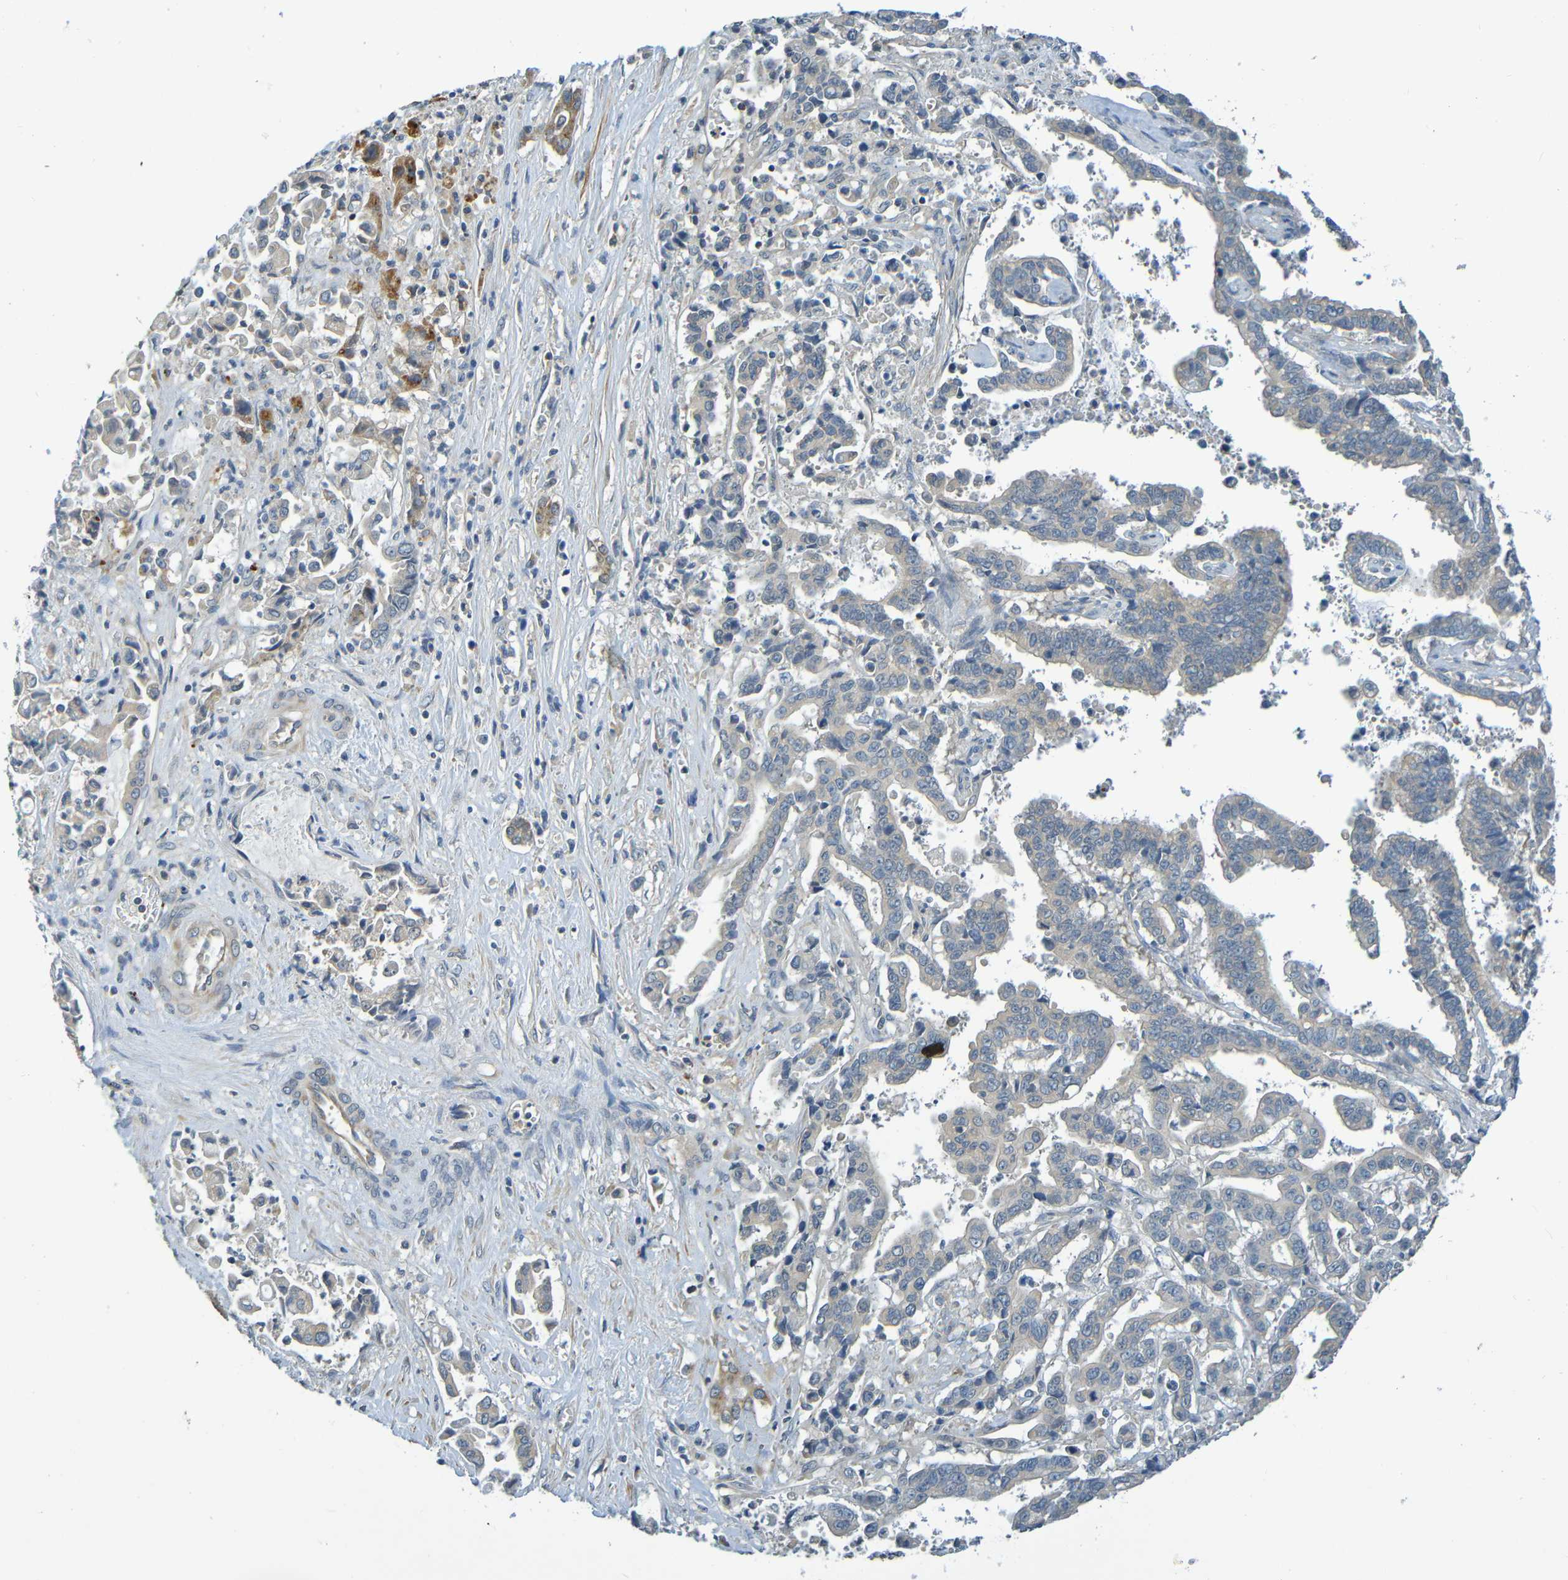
{"staining": {"intensity": "weak", "quantity": ">75%", "location": "cytoplasmic/membranous"}, "tissue": "liver cancer", "cell_type": "Tumor cells", "image_type": "cancer", "snomed": [{"axis": "morphology", "description": "Cholangiocarcinoma"}, {"axis": "topography", "description": "Liver"}], "caption": "This is an image of IHC staining of cholangiocarcinoma (liver), which shows weak expression in the cytoplasmic/membranous of tumor cells.", "gene": "CYP4F2", "patient": {"sex": "male", "age": 57}}